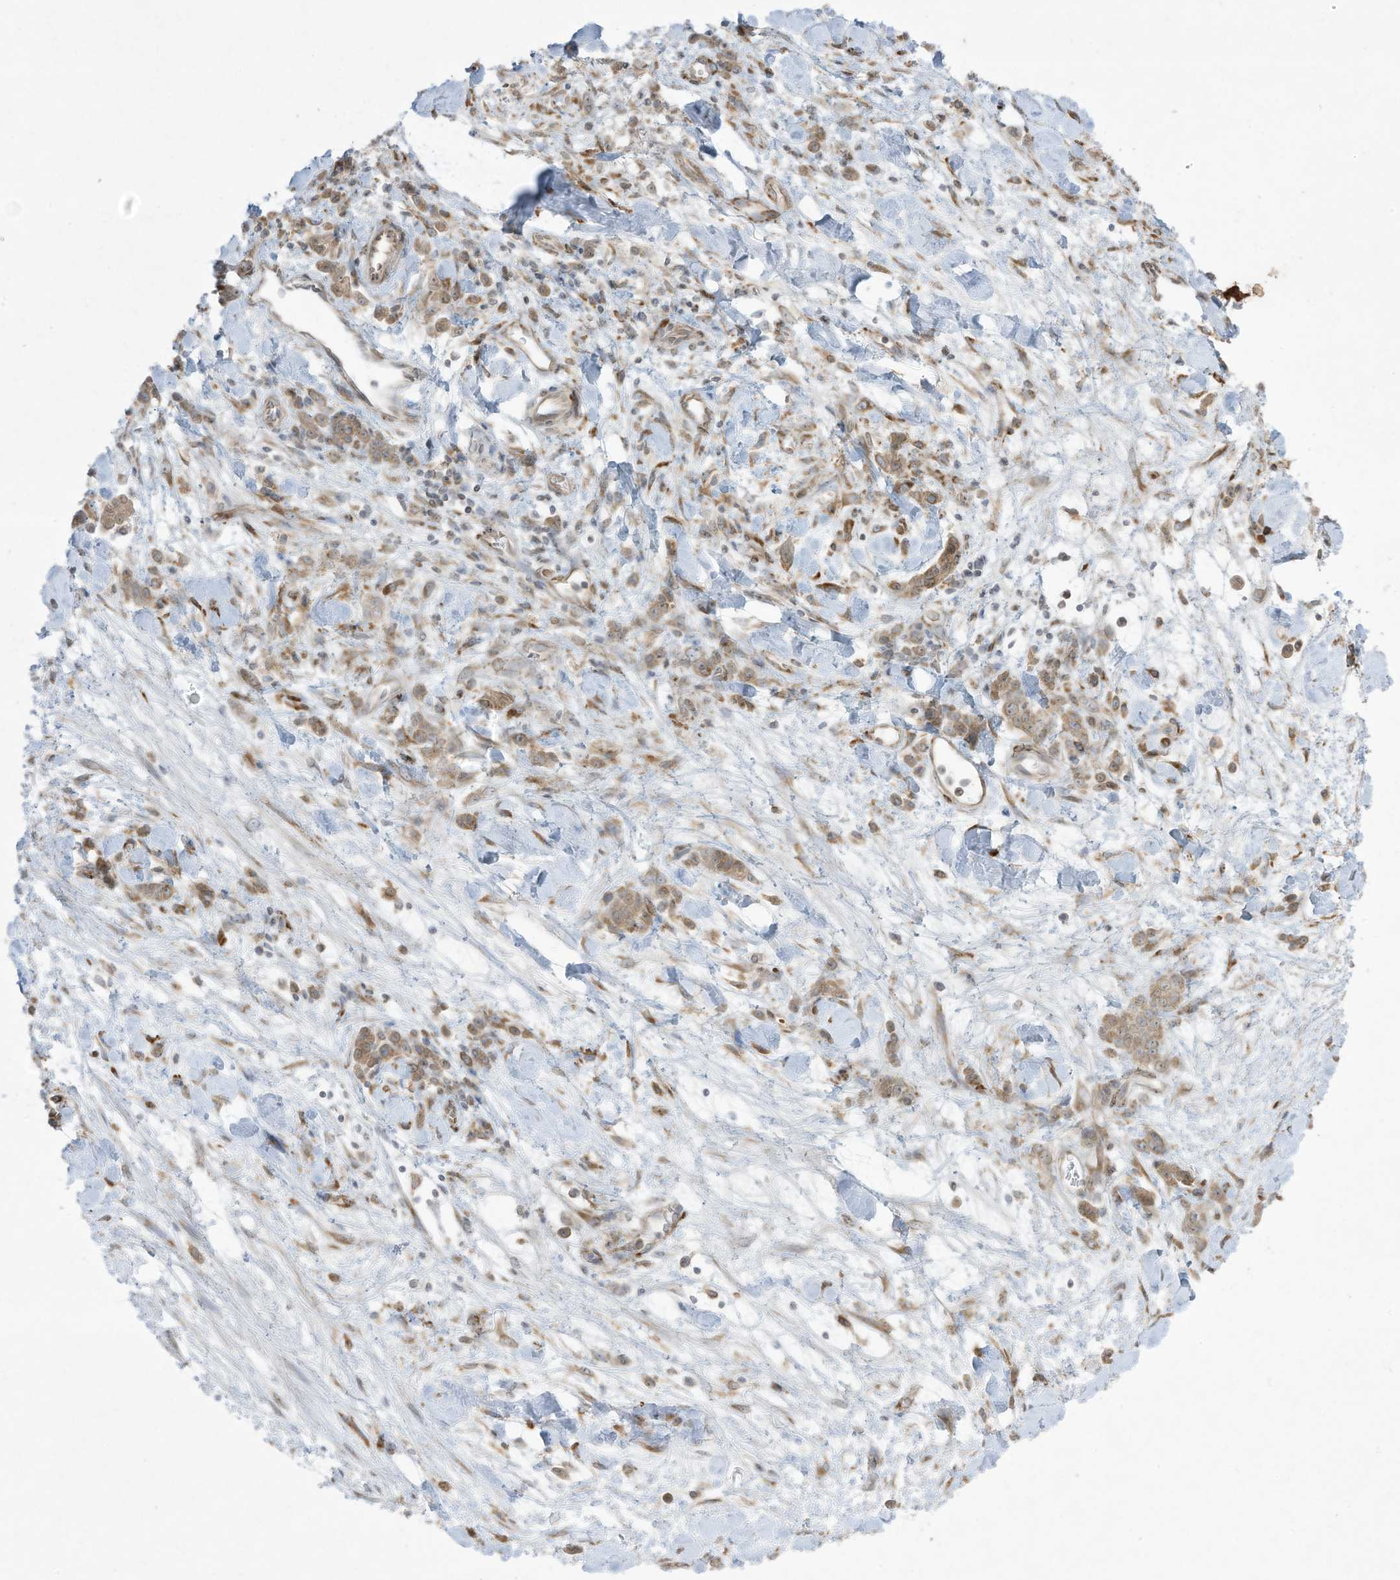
{"staining": {"intensity": "weak", "quantity": ">75%", "location": "cytoplasmic/membranous"}, "tissue": "stomach cancer", "cell_type": "Tumor cells", "image_type": "cancer", "snomed": [{"axis": "morphology", "description": "Normal tissue, NOS"}, {"axis": "morphology", "description": "Adenocarcinoma, NOS"}, {"axis": "topography", "description": "Stomach"}], "caption": "Tumor cells exhibit low levels of weak cytoplasmic/membranous expression in about >75% of cells in human stomach cancer (adenocarcinoma).", "gene": "PTK6", "patient": {"sex": "male", "age": 82}}